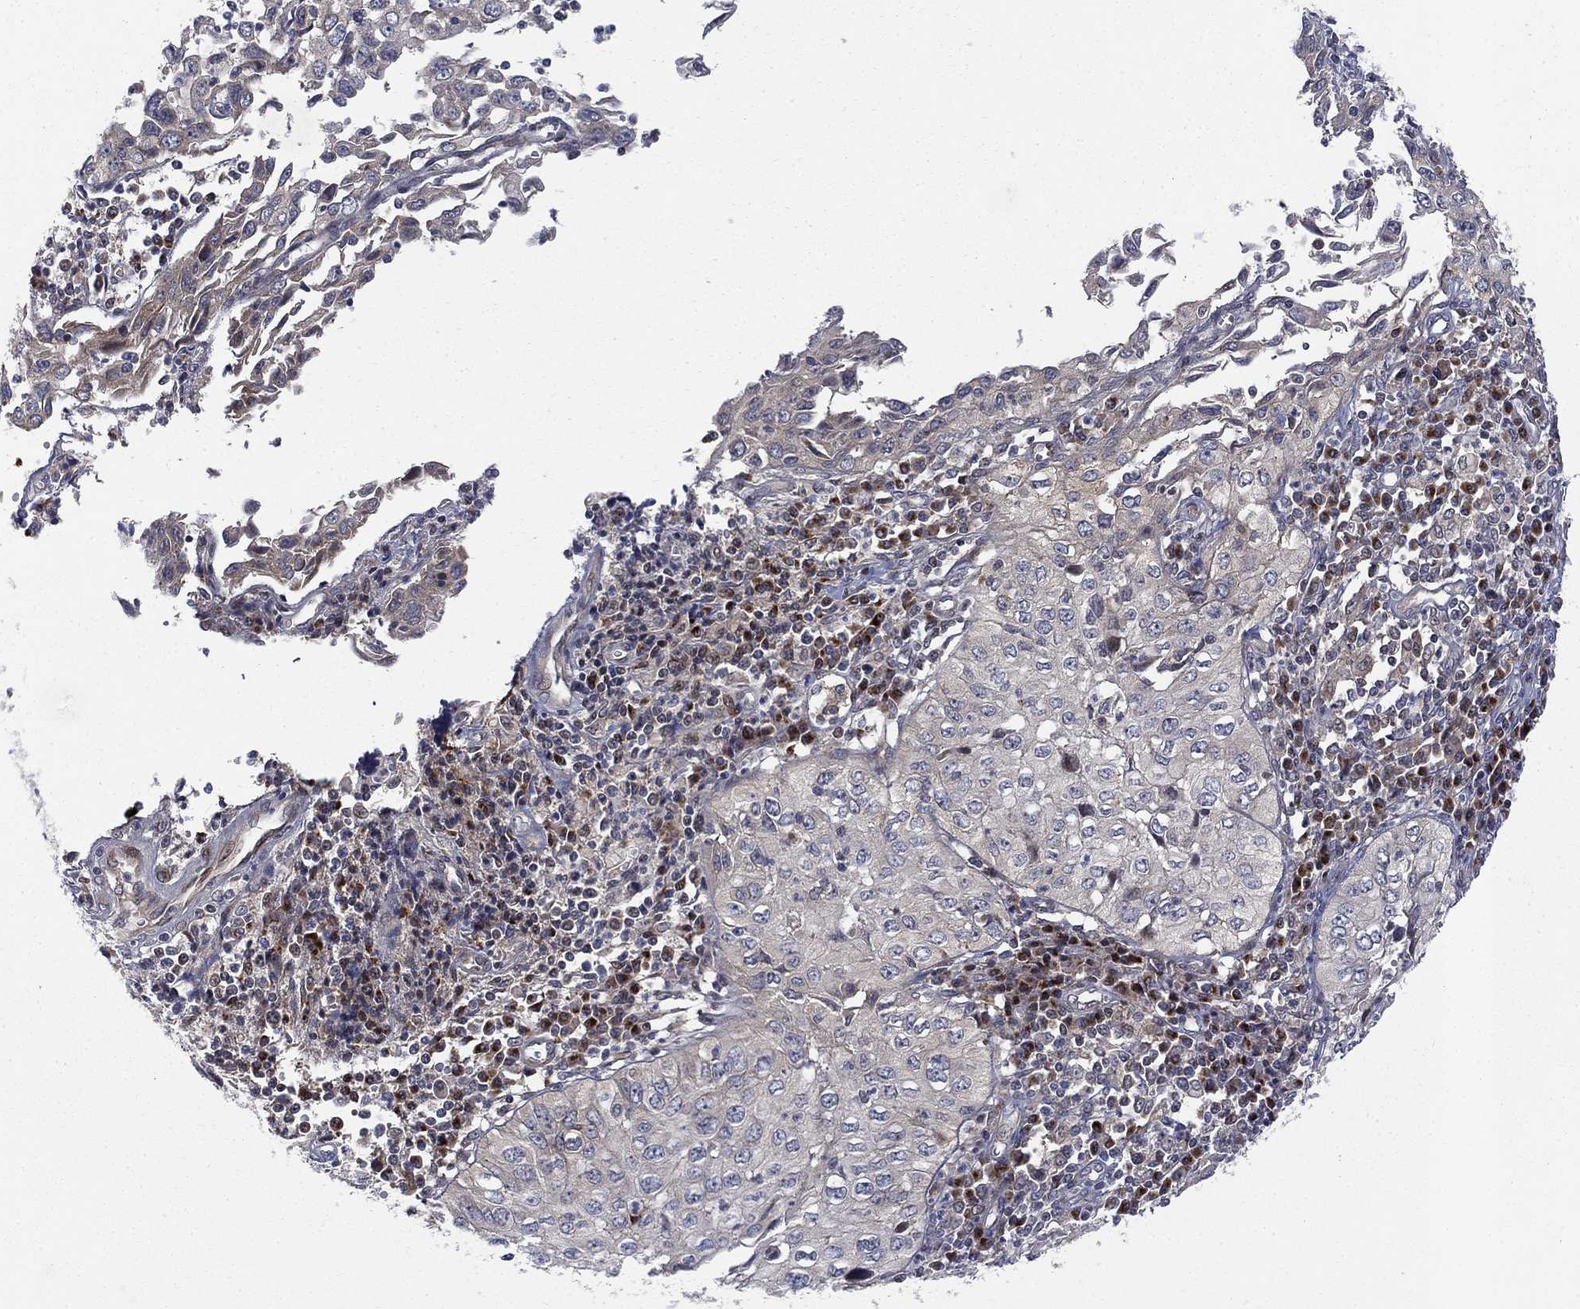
{"staining": {"intensity": "negative", "quantity": "none", "location": "none"}, "tissue": "cervical cancer", "cell_type": "Tumor cells", "image_type": "cancer", "snomed": [{"axis": "morphology", "description": "Squamous cell carcinoma, NOS"}, {"axis": "topography", "description": "Cervix"}], "caption": "DAB (3,3'-diaminobenzidine) immunohistochemical staining of human cervical squamous cell carcinoma exhibits no significant staining in tumor cells.", "gene": "WDR19", "patient": {"sex": "female", "age": 24}}